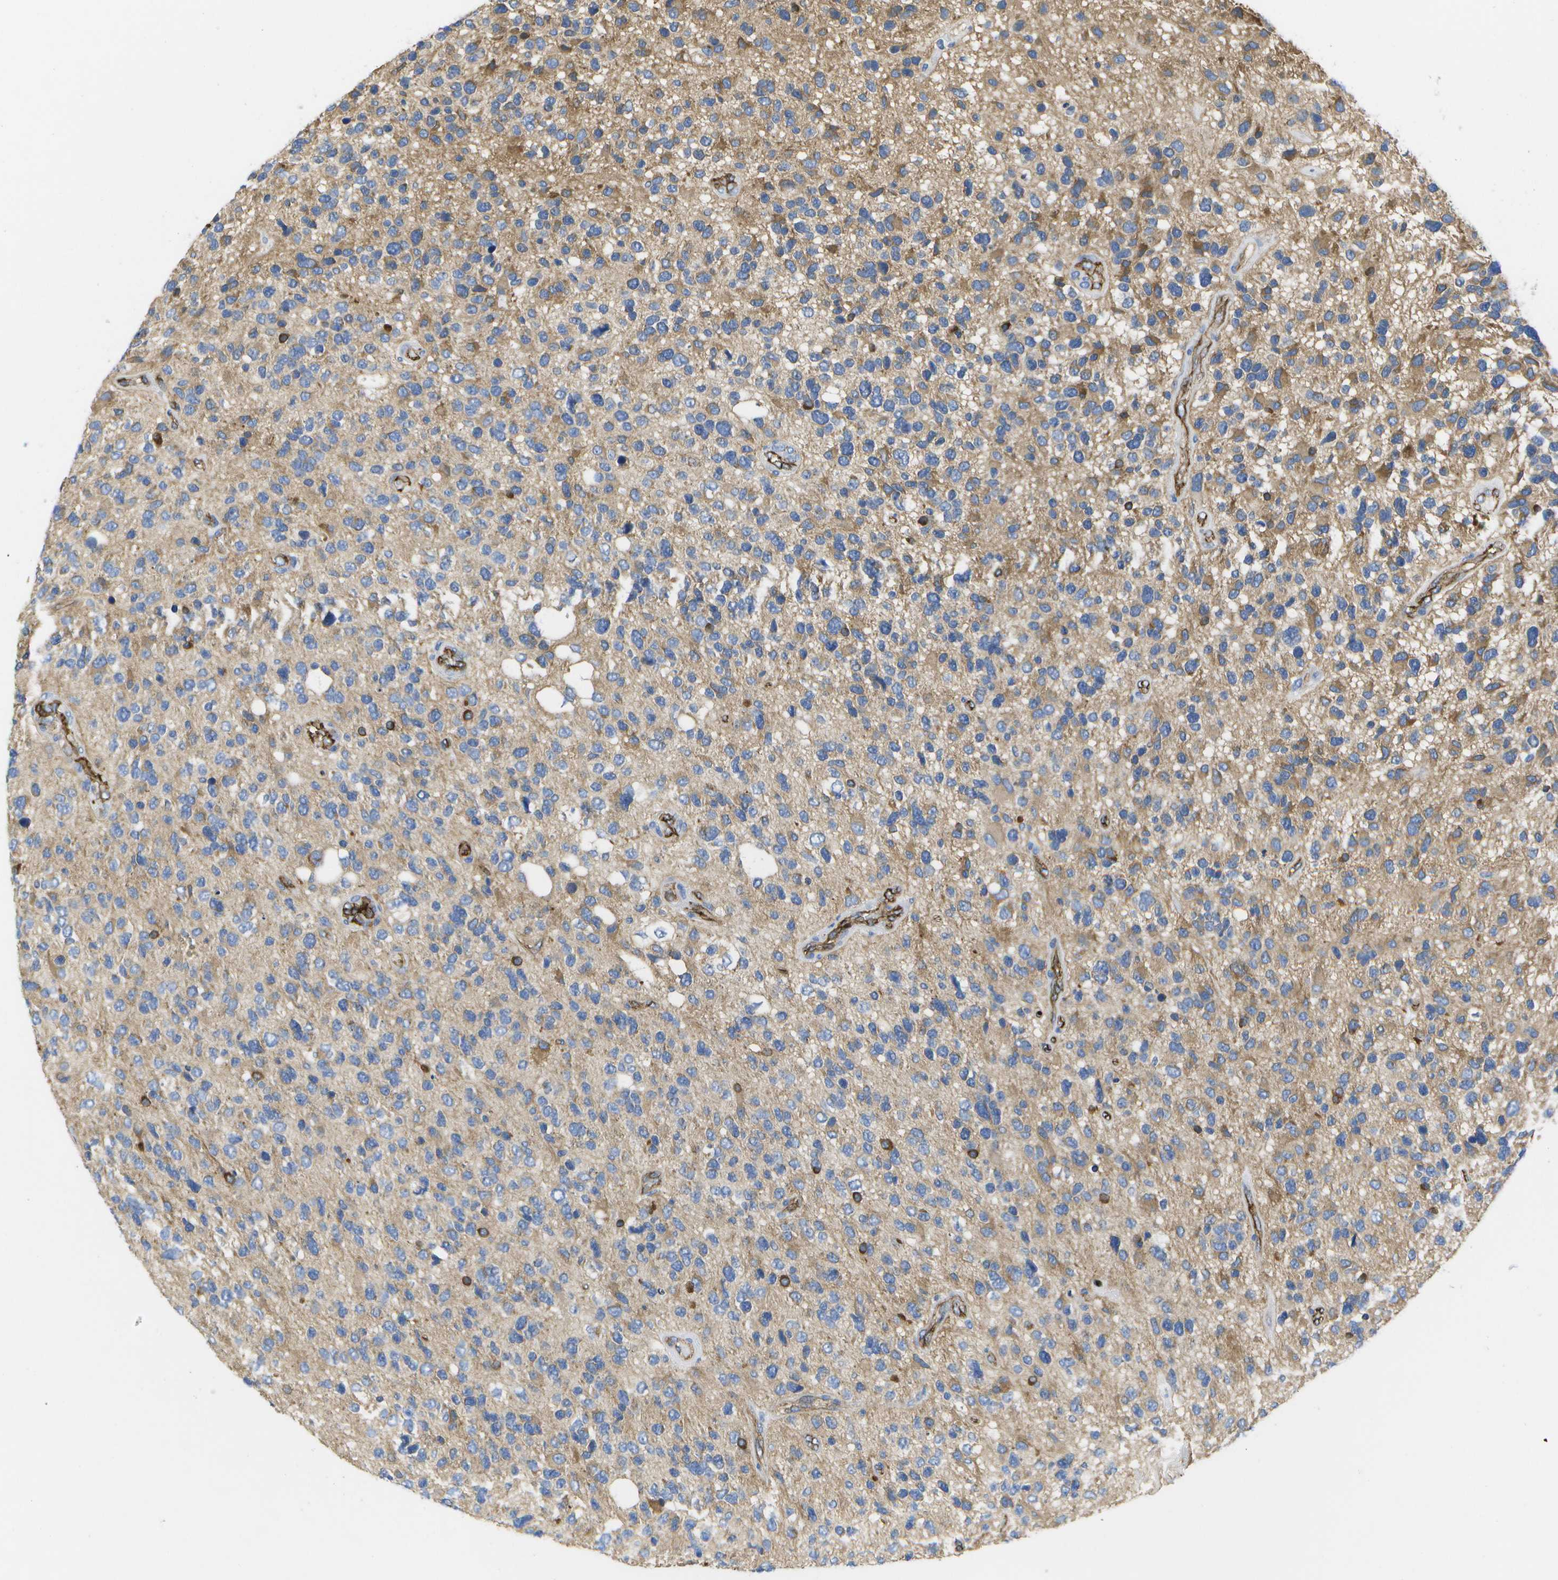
{"staining": {"intensity": "moderate", "quantity": "25%-75%", "location": "cytoplasmic/membranous"}, "tissue": "glioma", "cell_type": "Tumor cells", "image_type": "cancer", "snomed": [{"axis": "morphology", "description": "Glioma, malignant, High grade"}, {"axis": "topography", "description": "Brain"}], "caption": "Protein positivity by immunohistochemistry demonstrates moderate cytoplasmic/membranous positivity in approximately 25%-75% of tumor cells in glioma.", "gene": "DYSF", "patient": {"sex": "female", "age": 58}}